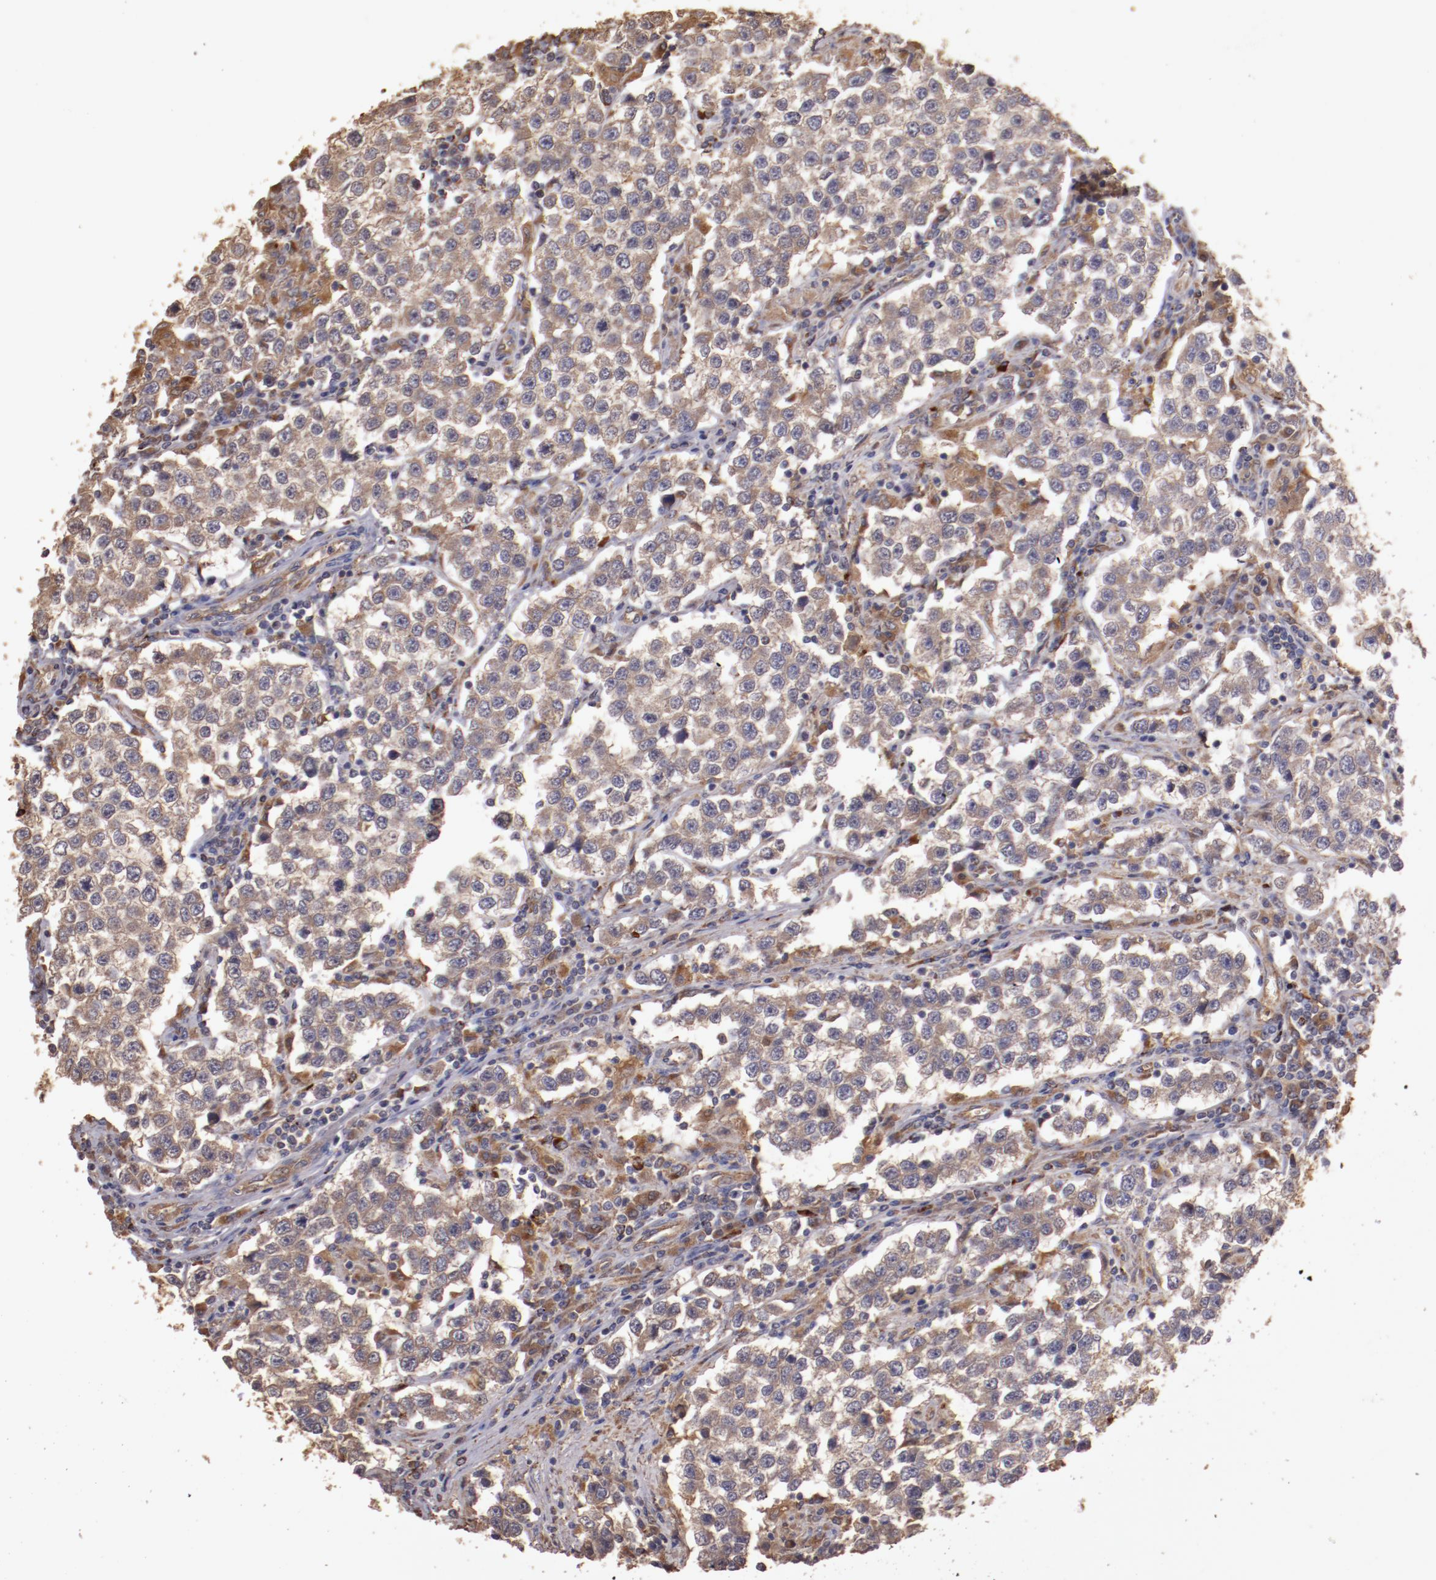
{"staining": {"intensity": "moderate", "quantity": ">75%", "location": "cytoplasmic/membranous"}, "tissue": "testis cancer", "cell_type": "Tumor cells", "image_type": "cancer", "snomed": [{"axis": "morphology", "description": "Seminoma, NOS"}, {"axis": "topography", "description": "Testis"}], "caption": "IHC of seminoma (testis) shows medium levels of moderate cytoplasmic/membranous expression in about >75% of tumor cells.", "gene": "SRRD", "patient": {"sex": "male", "age": 36}}